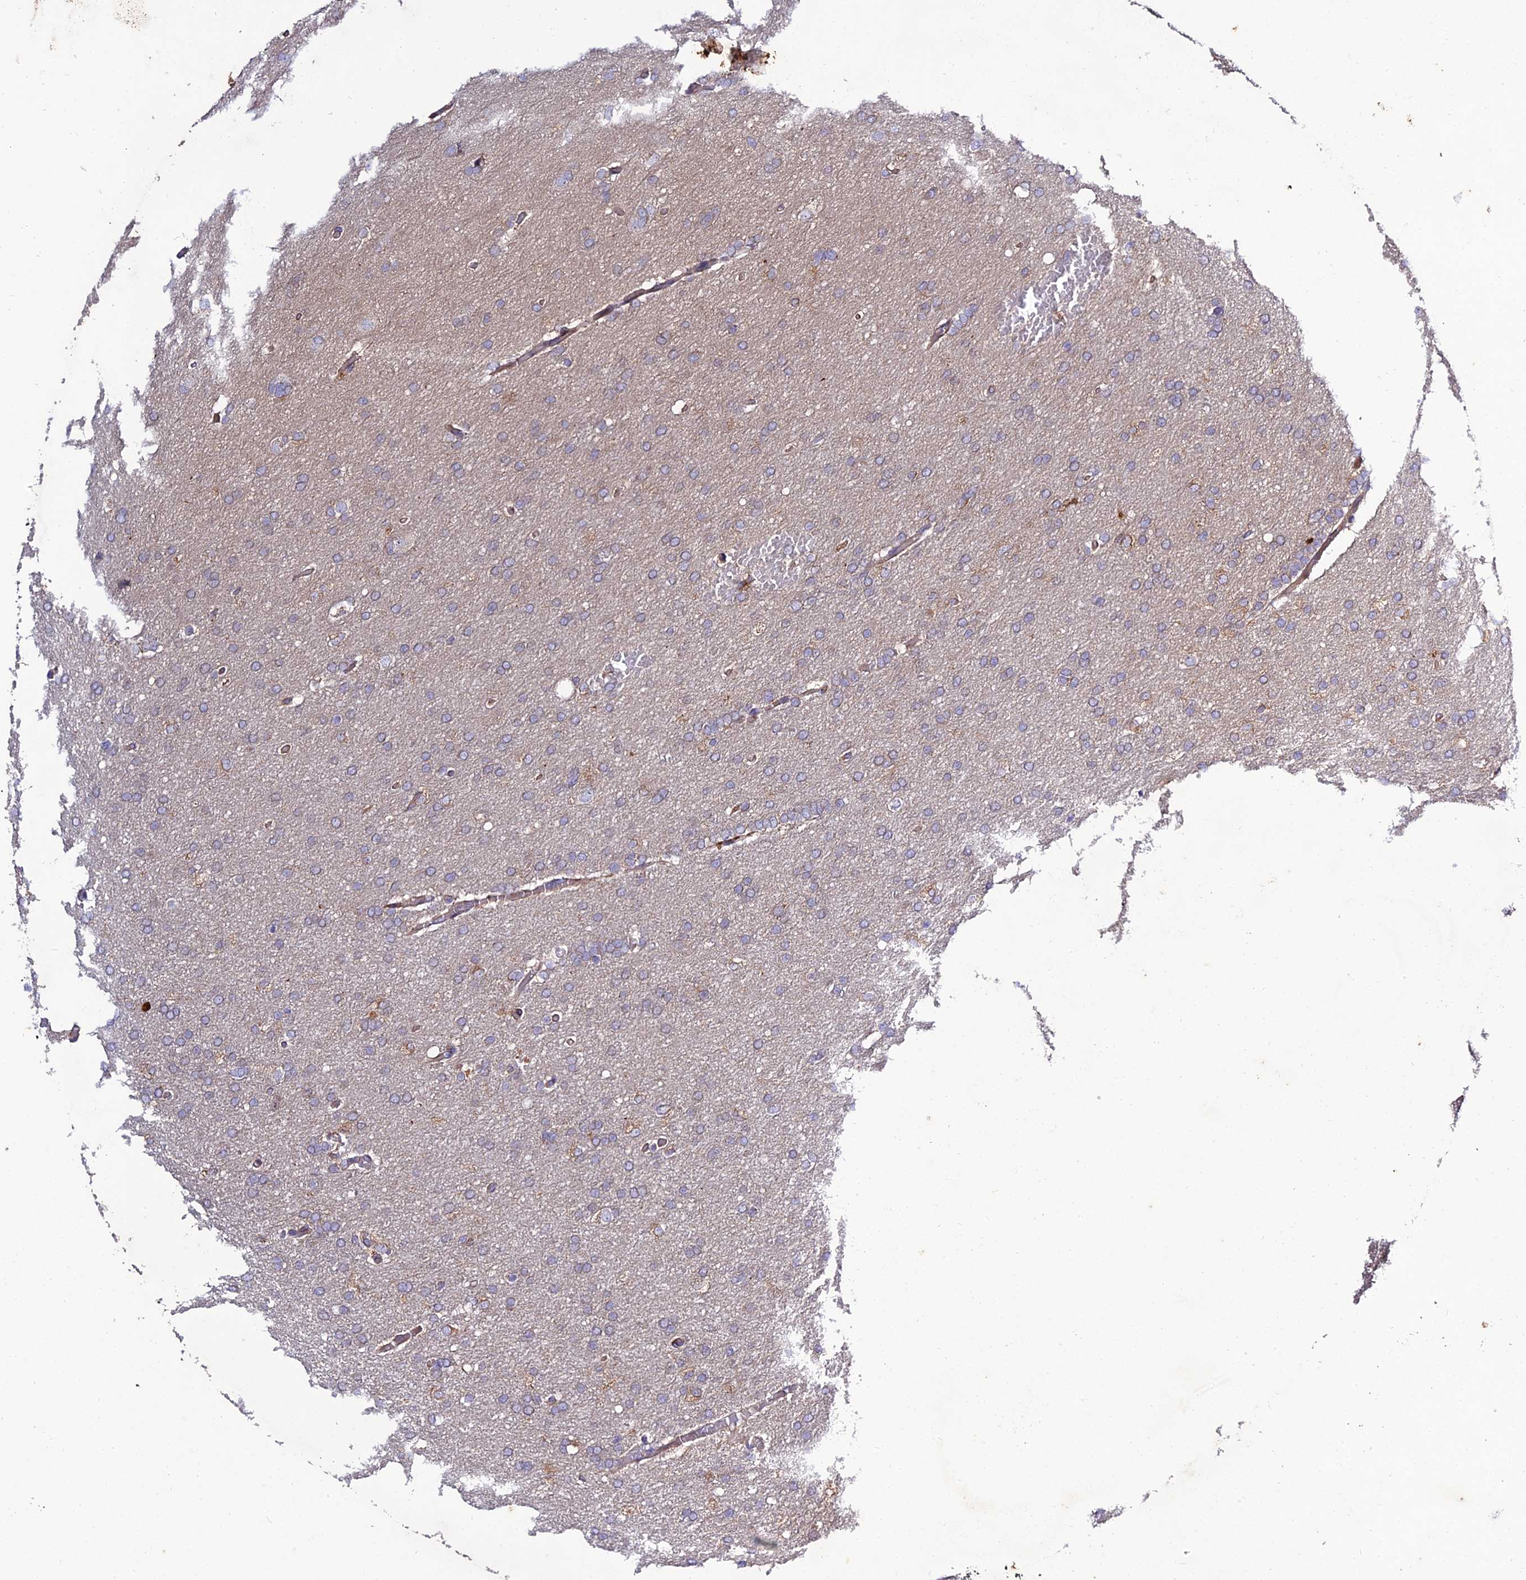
{"staining": {"intensity": "weak", "quantity": "<25%", "location": "cytoplasmic/membranous"}, "tissue": "glioma", "cell_type": "Tumor cells", "image_type": "cancer", "snomed": [{"axis": "morphology", "description": "Glioma, malignant, High grade"}, {"axis": "topography", "description": "Cerebral cortex"}], "caption": "Immunohistochemical staining of glioma reveals no significant staining in tumor cells.", "gene": "ARL6IP1", "patient": {"sex": "female", "age": 36}}